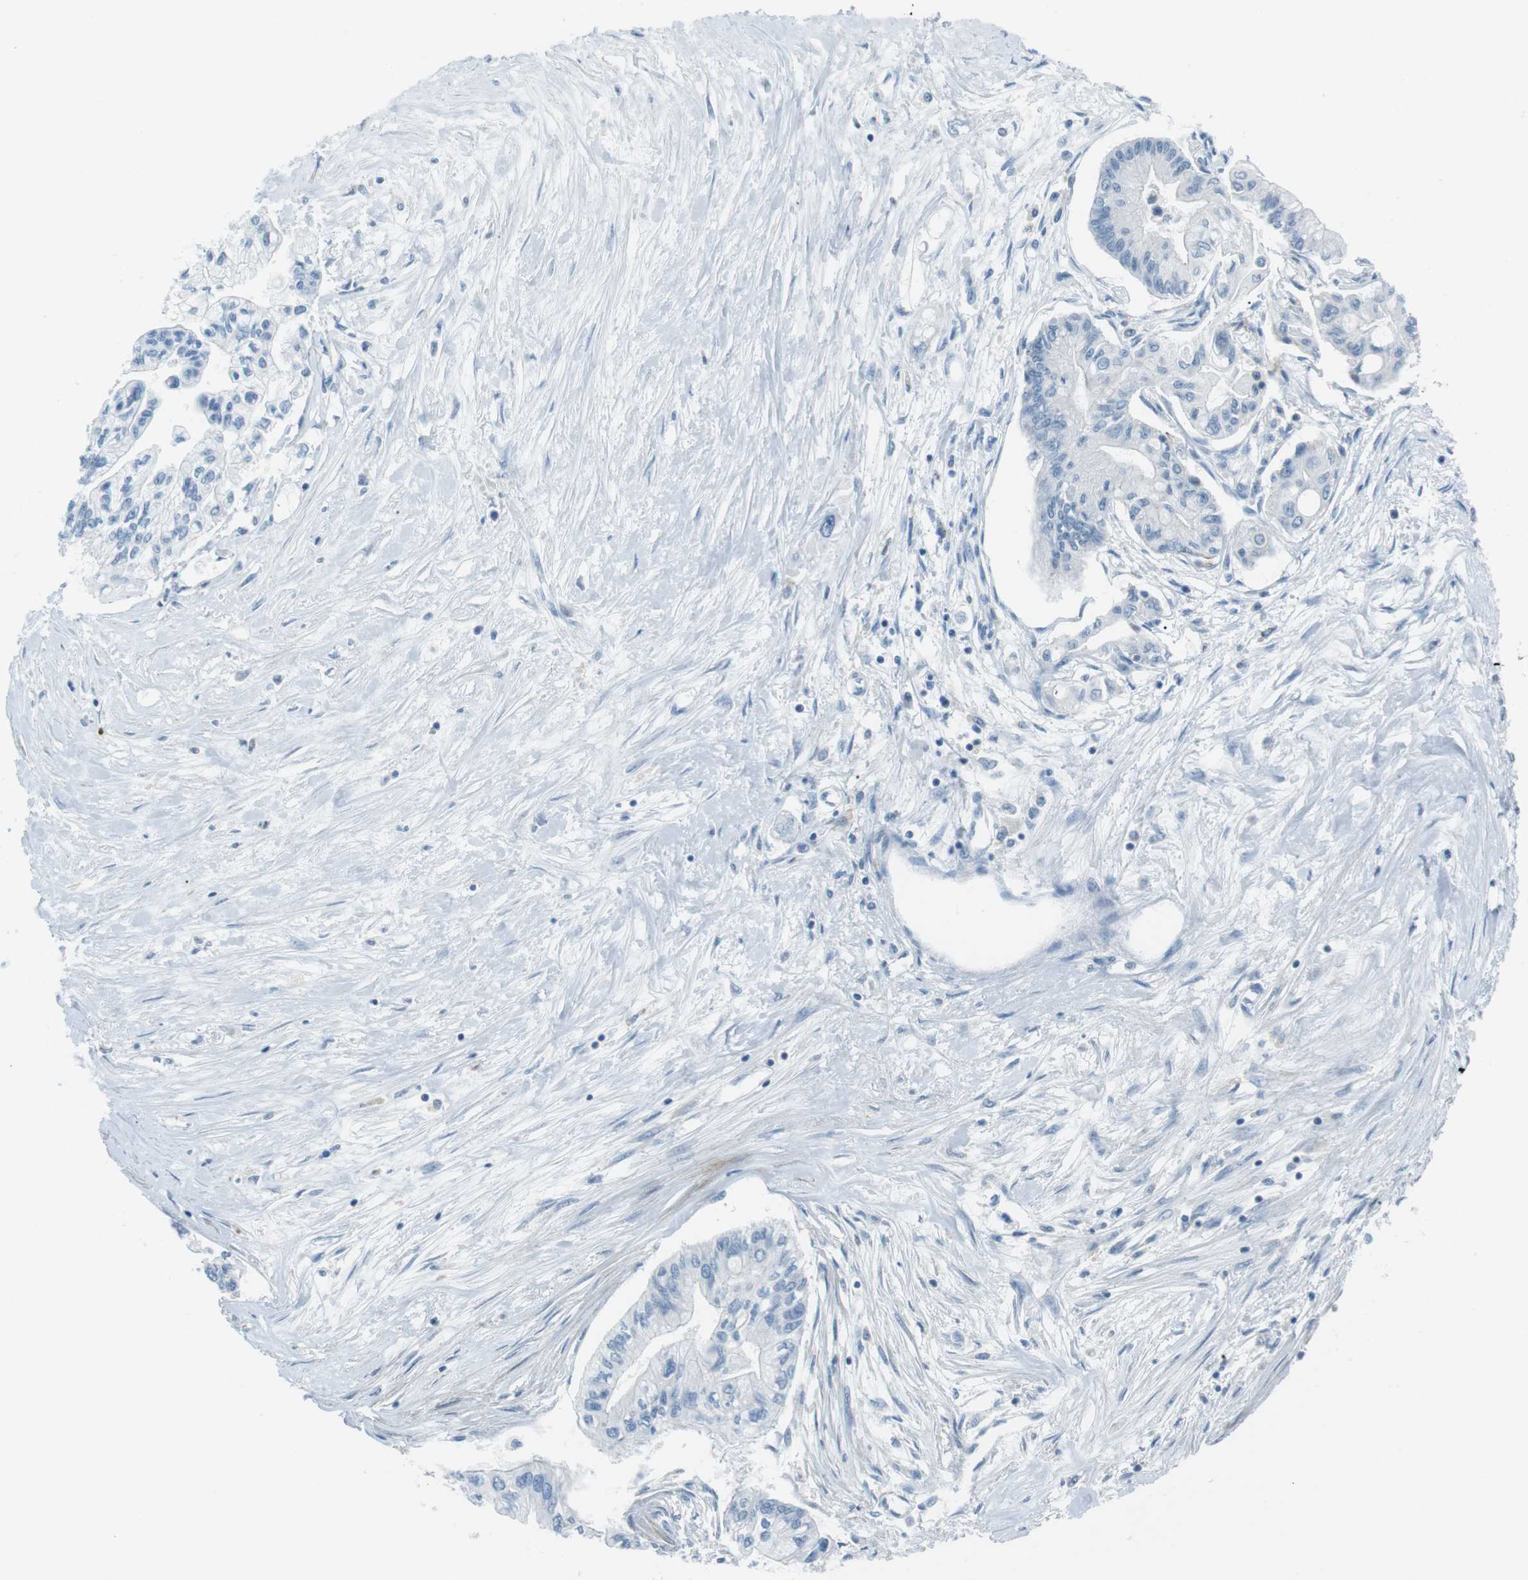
{"staining": {"intensity": "negative", "quantity": "none", "location": "none"}, "tissue": "pancreatic cancer", "cell_type": "Tumor cells", "image_type": "cancer", "snomed": [{"axis": "morphology", "description": "Adenocarcinoma, NOS"}, {"axis": "topography", "description": "Pancreas"}], "caption": "The micrograph displays no significant expression in tumor cells of adenocarcinoma (pancreatic).", "gene": "ARVCF", "patient": {"sex": "female", "age": 77}}